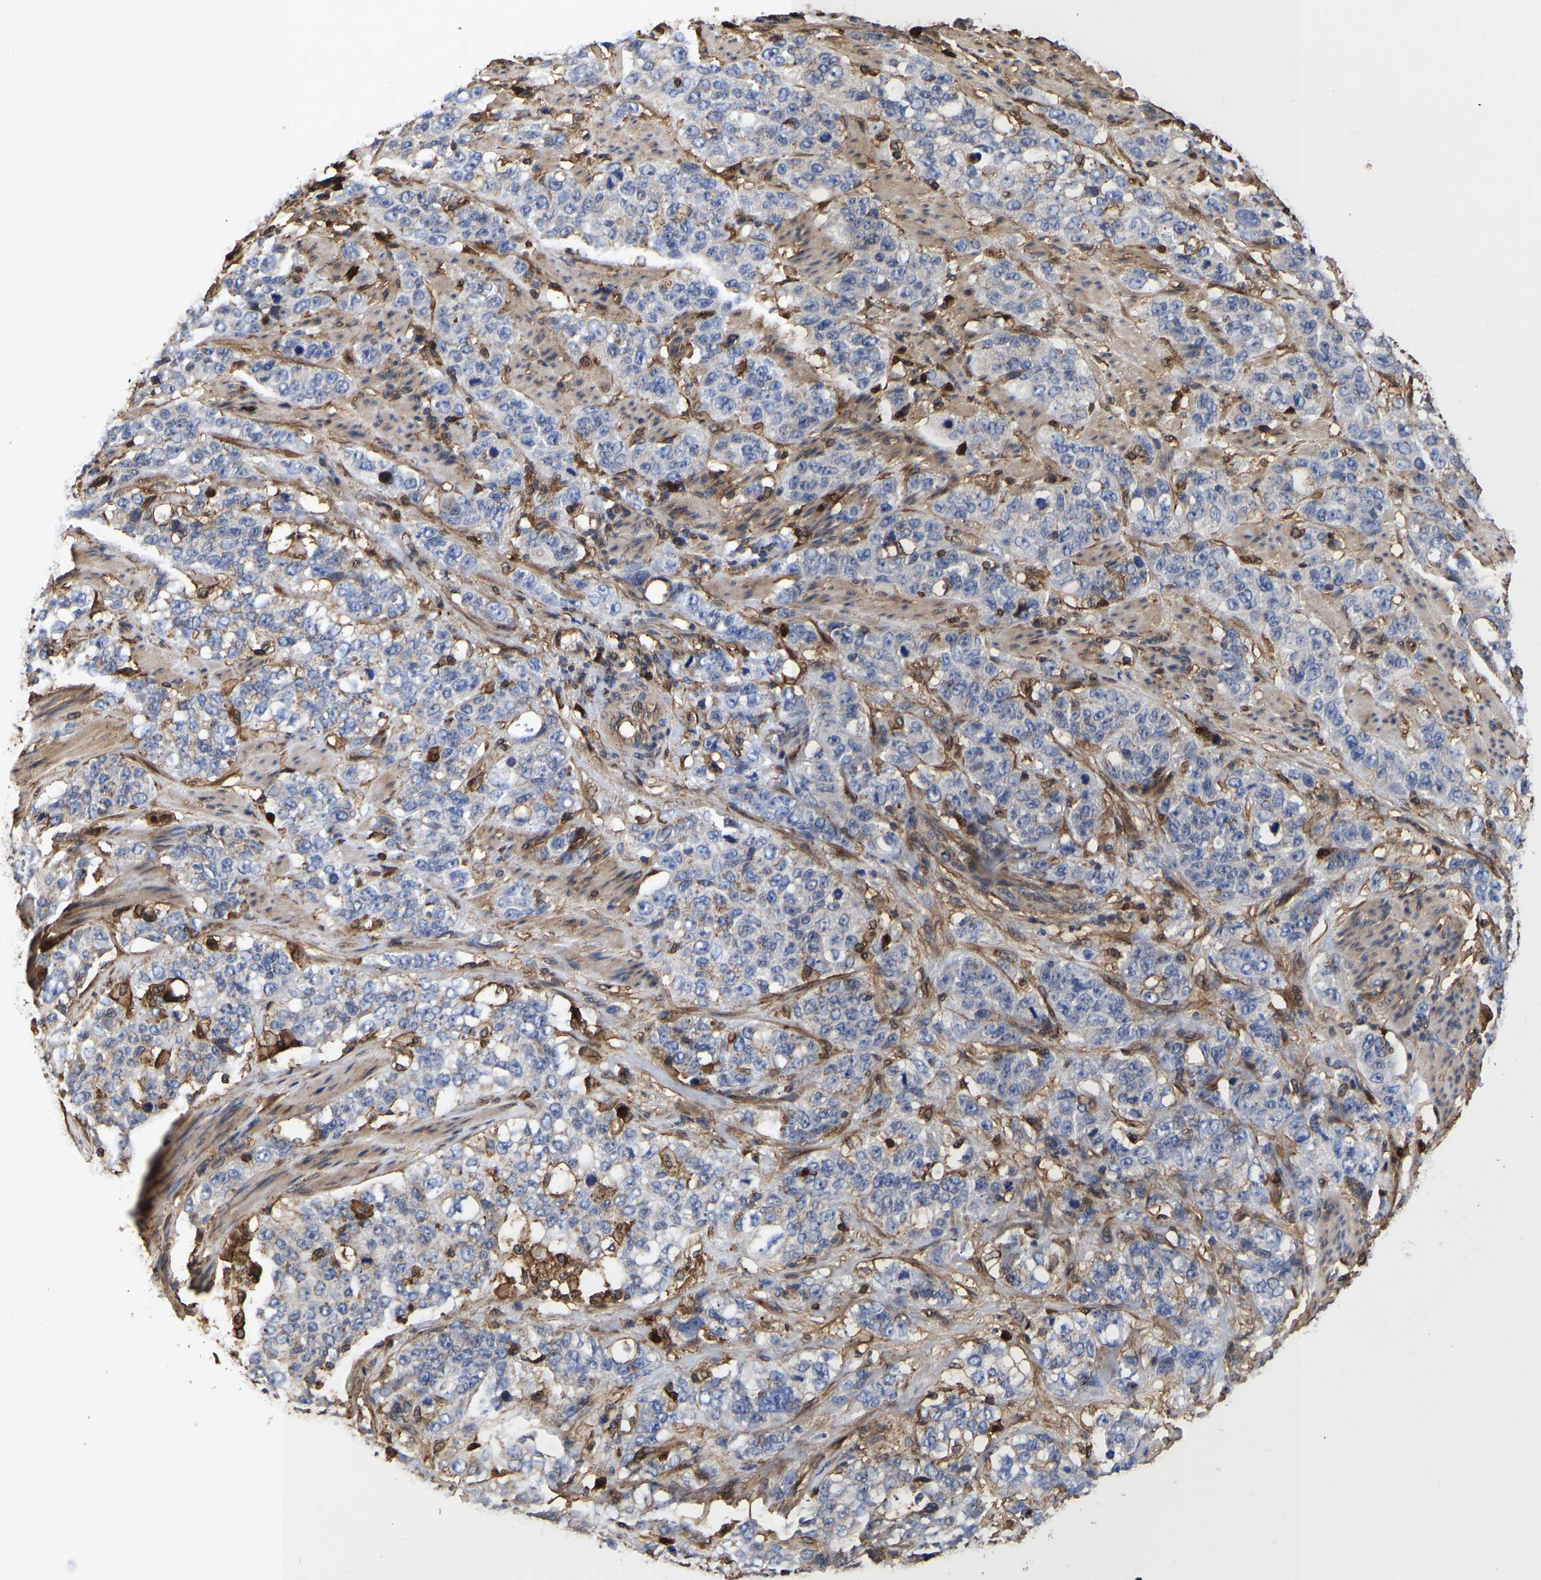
{"staining": {"intensity": "negative", "quantity": "none", "location": "none"}, "tissue": "stomach cancer", "cell_type": "Tumor cells", "image_type": "cancer", "snomed": [{"axis": "morphology", "description": "Adenocarcinoma, NOS"}, {"axis": "topography", "description": "Stomach"}], "caption": "Stomach cancer stained for a protein using immunohistochemistry displays no expression tumor cells.", "gene": "LIF", "patient": {"sex": "male", "age": 48}}